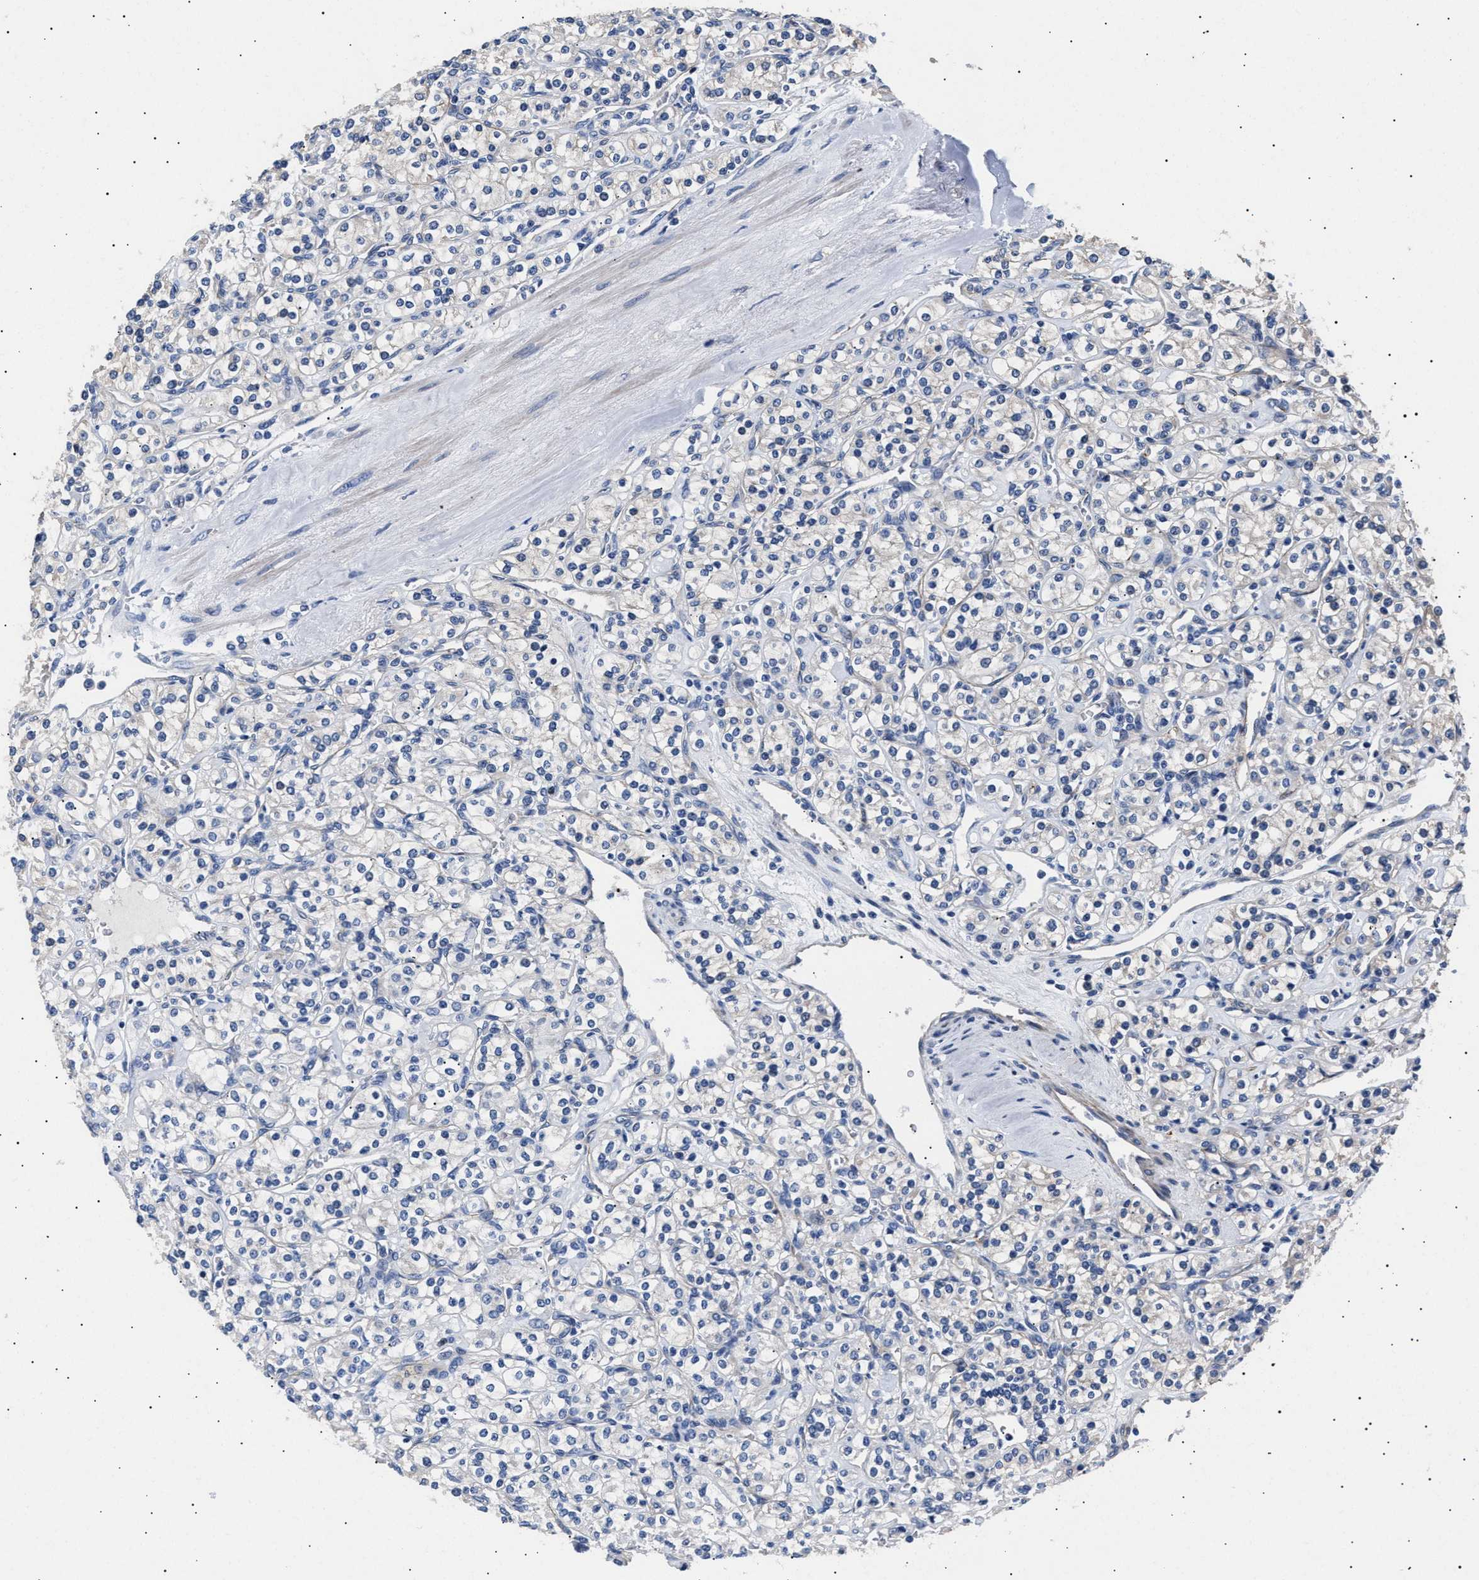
{"staining": {"intensity": "negative", "quantity": "none", "location": "none"}, "tissue": "renal cancer", "cell_type": "Tumor cells", "image_type": "cancer", "snomed": [{"axis": "morphology", "description": "Adenocarcinoma, NOS"}, {"axis": "topography", "description": "Kidney"}], "caption": "Immunohistochemistry (IHC) image of renal adenocarcinoma stained for a protein (brown), which displays no staining in tumor cells.", "gene": "HEMGN", "patient": {"sex": "male", "age": 77}}